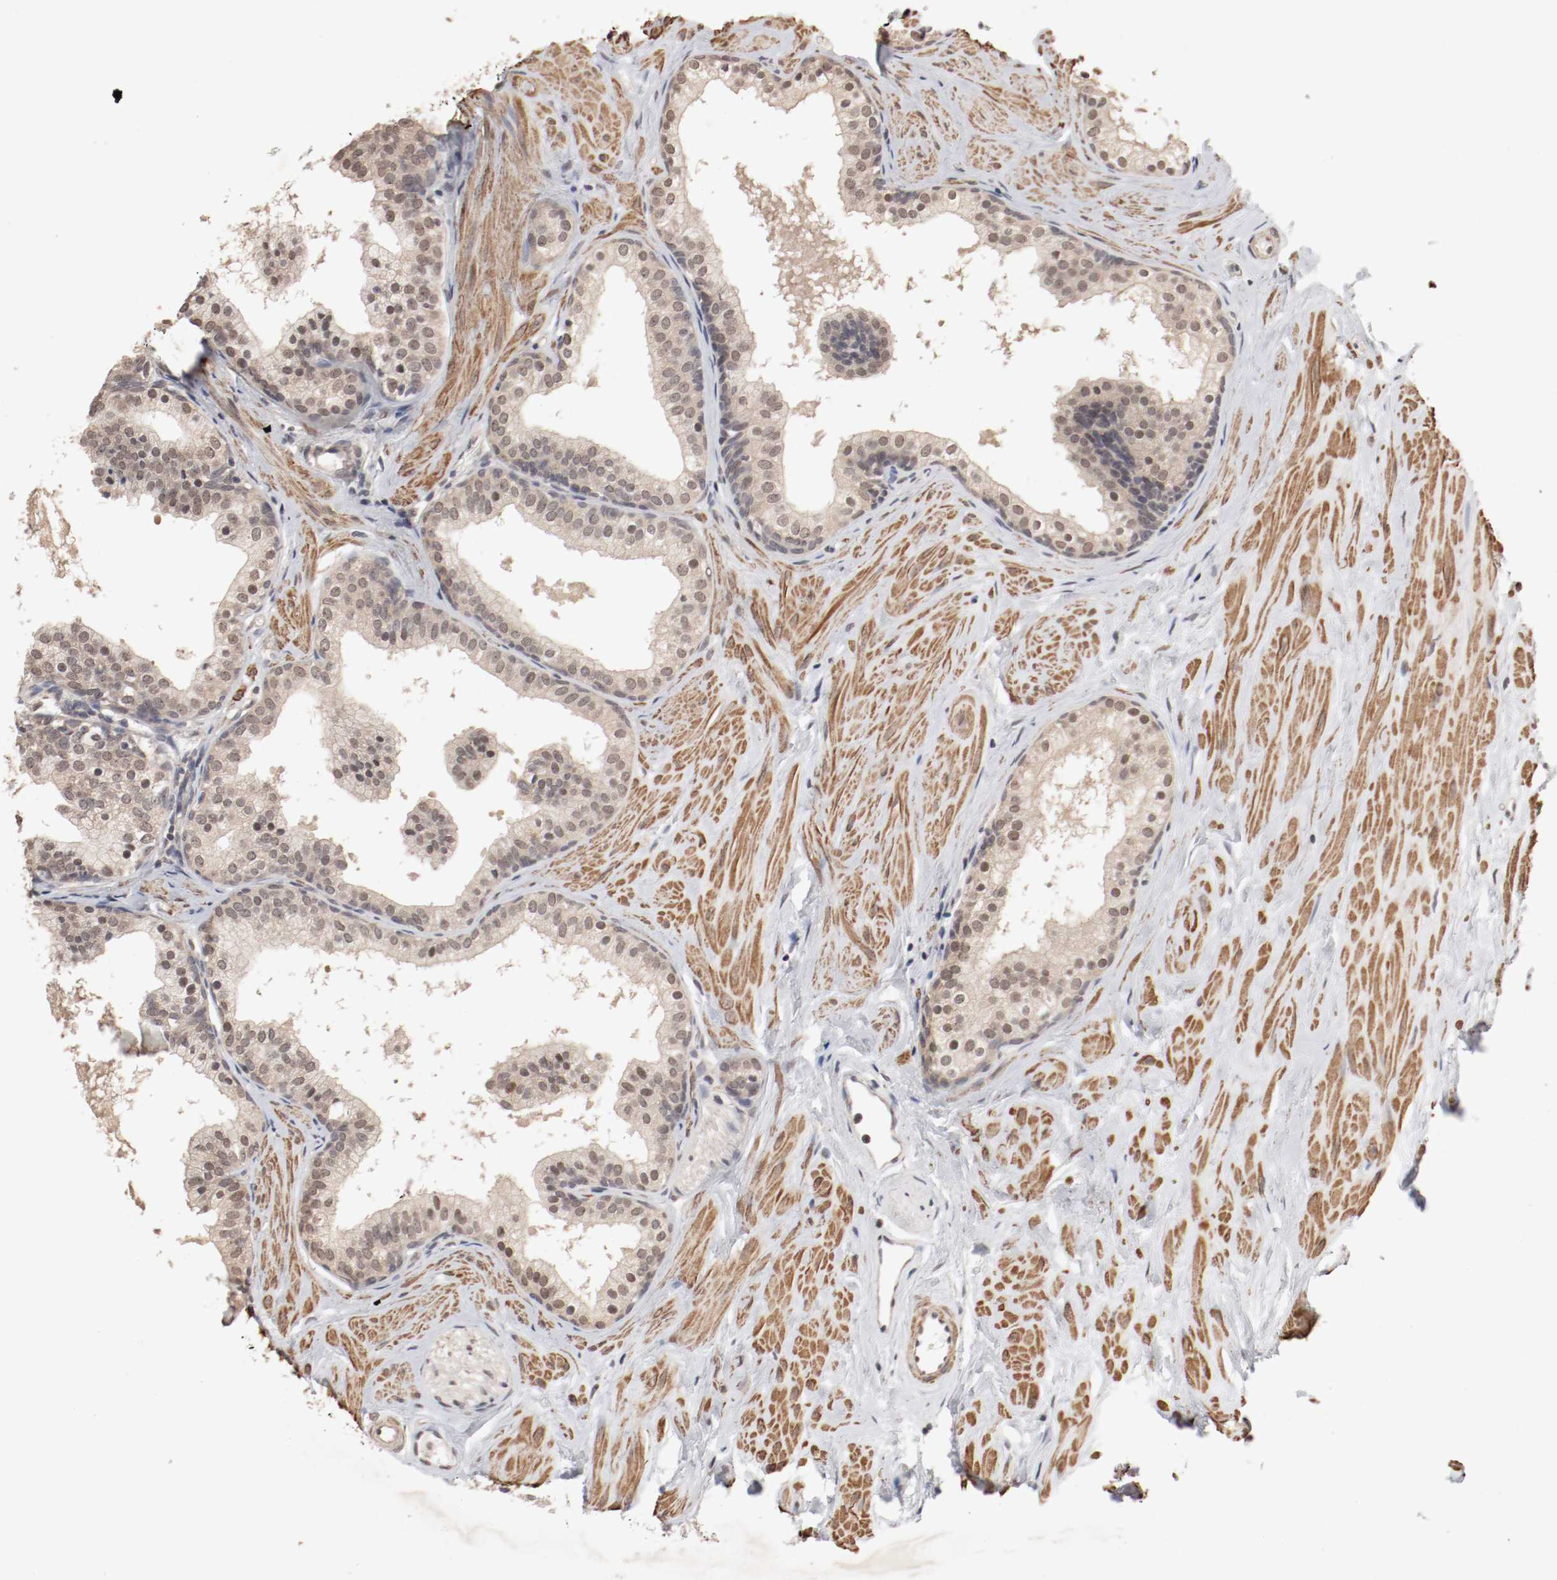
{"staining": {"intensity": "weak", "quantity": "25%-75%", "location": "cytoplasmic/membranous,nuclear"}, "tissue": "prostate", "cell_type": "Glandular cells", "image_type": "normal", "snomed": [{"axis": "morphology", "description": "Normal tissue, NOS"}, {"axis": "topography", "description": "Prostate"}], "caption": "The photomicrograph reveals a brown stain indicating the presence of a protein in the cytoplasmic/membranous,nuclear of glandular cells in prostate. The staining was performed using DAB, with brown indicating positive protein expression. Nuclei are stained blue with hematoxylin.", "gene": "CSNK2B", "patient": {"sex": "male", "age": 60}}